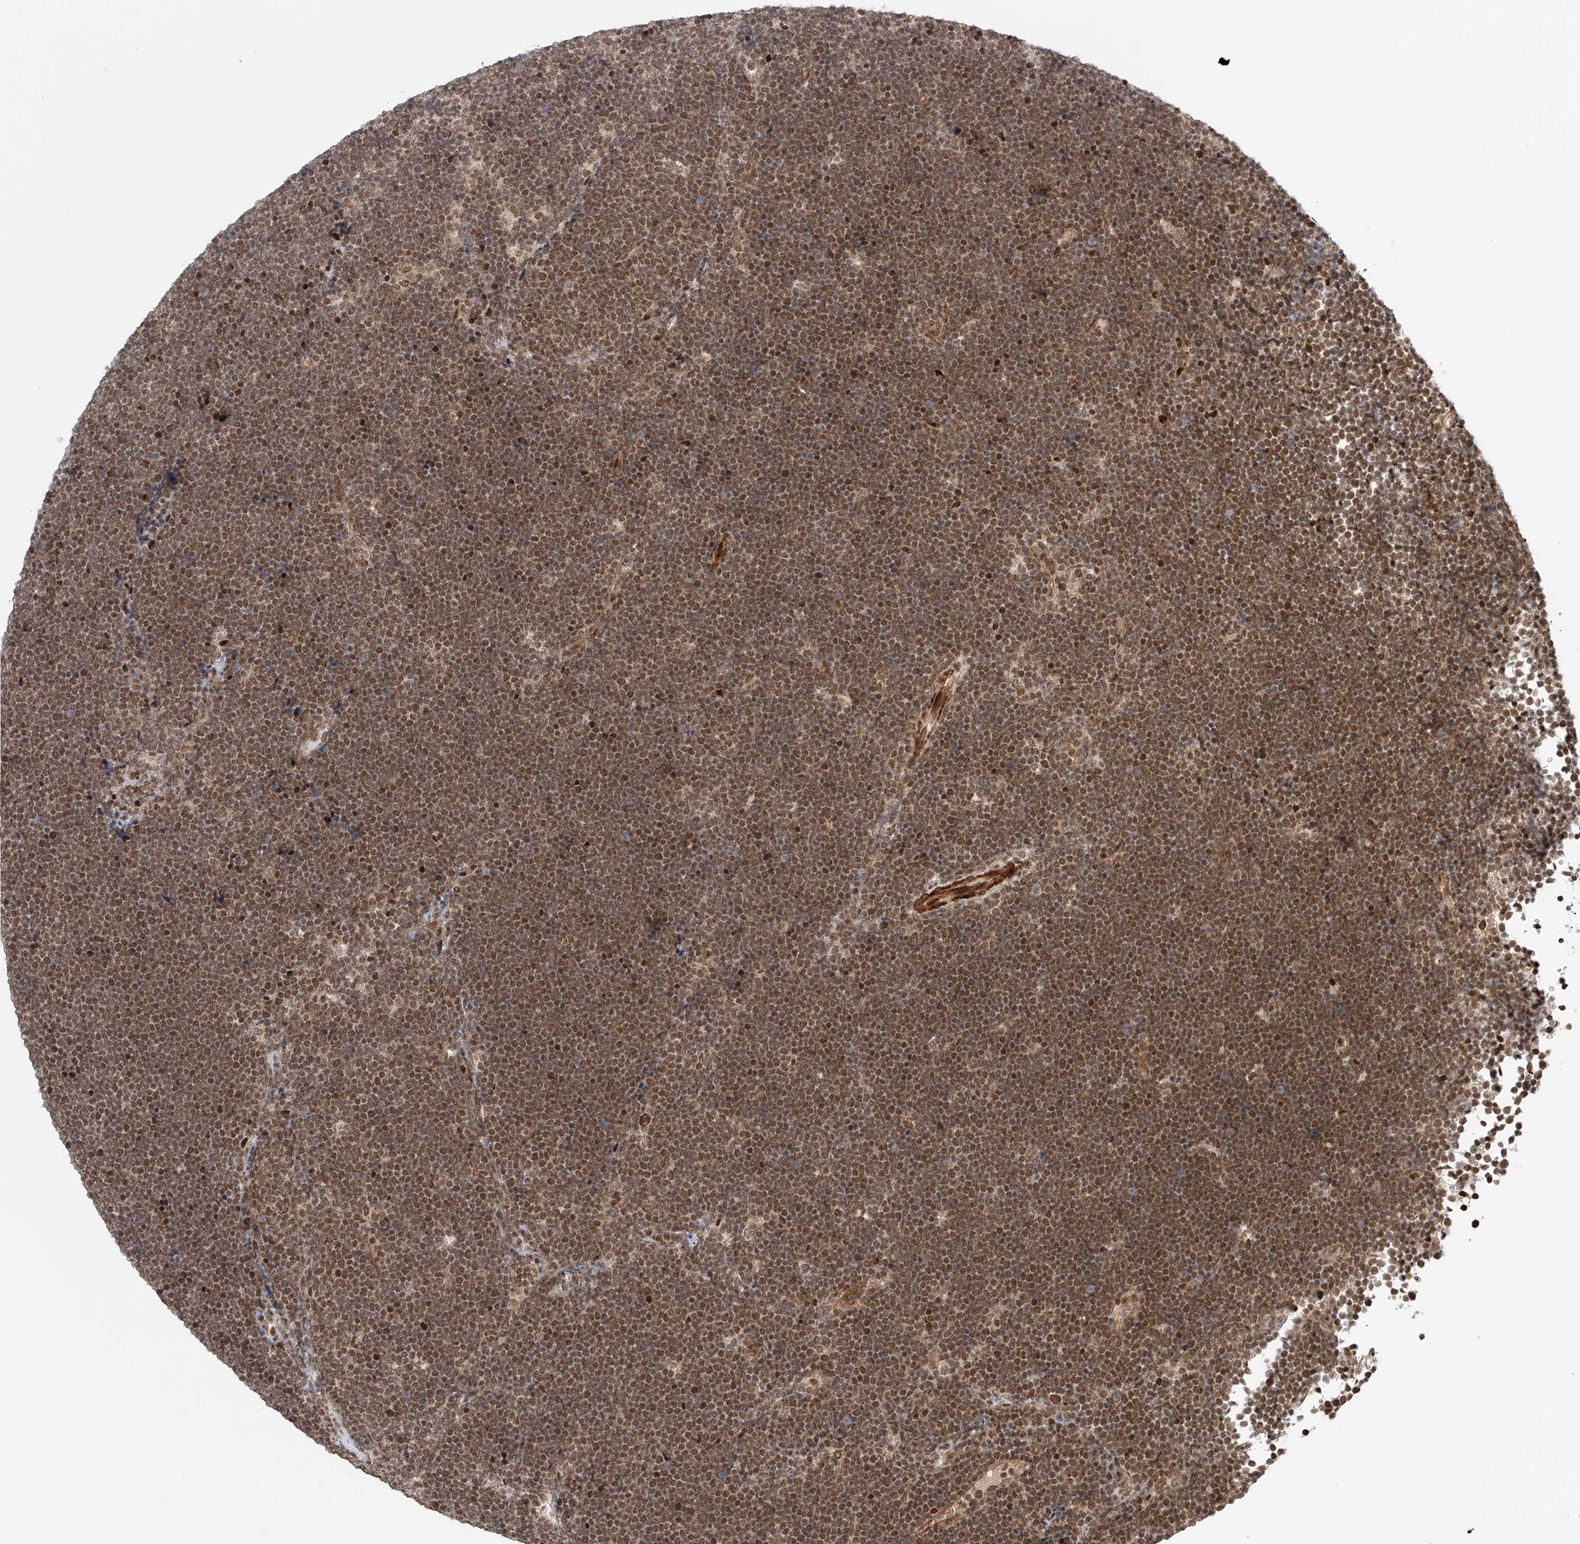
{"staining": {"intensity": "moderate", "quantity": ">75%", "location": "nuclear"}, "tissue": "lymphoma", "cell_type": "Tumor cells", "image_type": "cancer", "snomed": [{"axis": "morphology", "description": "Malignant lymphoma, non-Hodgkin's type, High grade"}, {"axis": "topography", "description": "Lymph node"}], "caption": "Brown immunohistochemical staining in human malignant lymphoma, non-Hodgkin's type (high-grade) reveals moderate nuclear positivity in approximately >75% of tumor cells.", "gene": "ZNF470", "patient": {"sex": "male", "age": 13}}